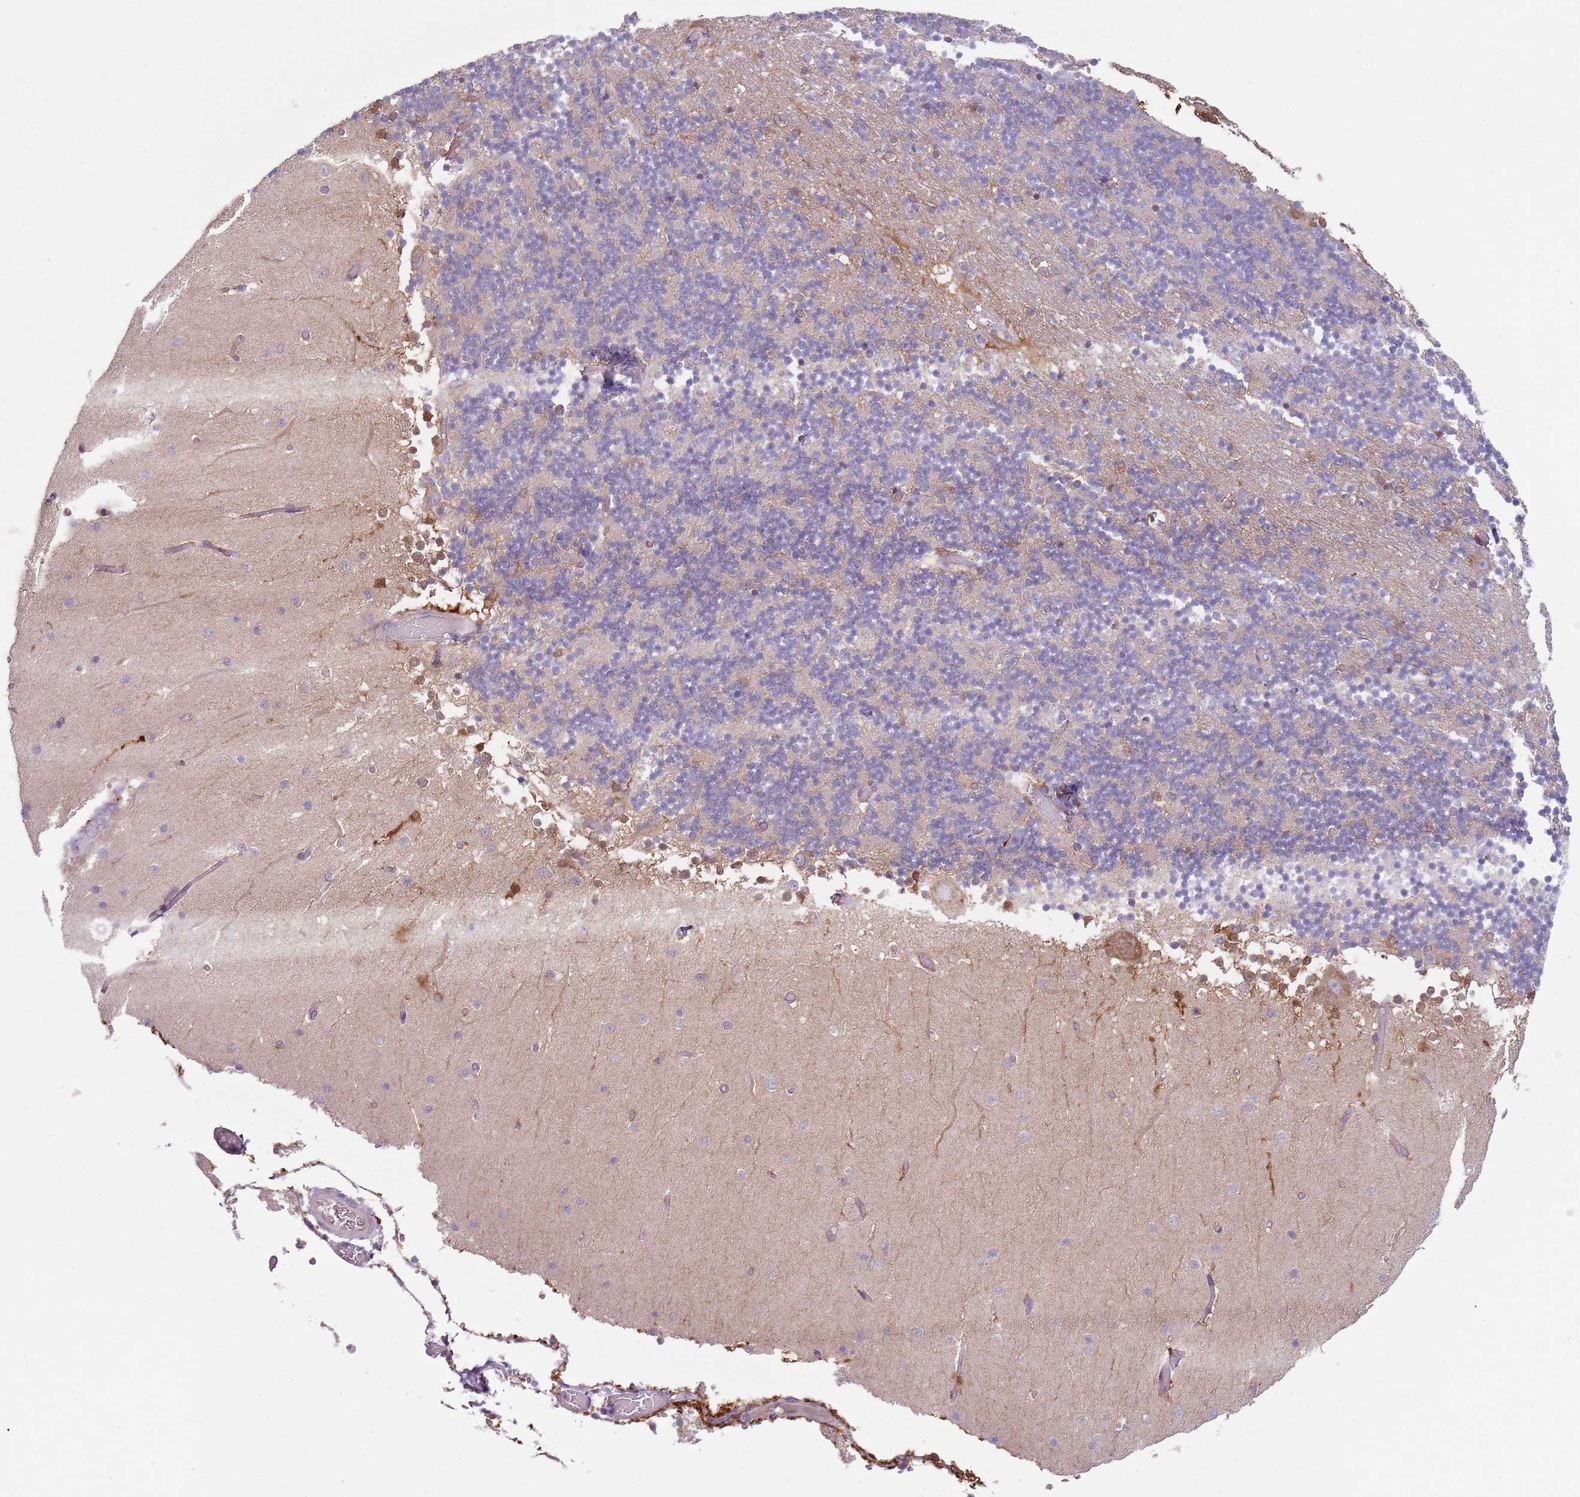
{"staining": {"intensity": "negative", "quantity": "none", "location": "none"}, "tissue": "cerebellum", "cell_type": "Cells in granular layer", "image_type": "normal", "snomed": [{"axis": "morphology", "description": "Normal tissue, NOS"}, {"axis": "topography", "description": "Cerebellum"}], "caption": "Immunohistochemical staining of normal human cerebellum displays no significant staining in cells in granular layer.", "gene": "SLC26A6", "patient": {"sex": "female", "age": 28}}